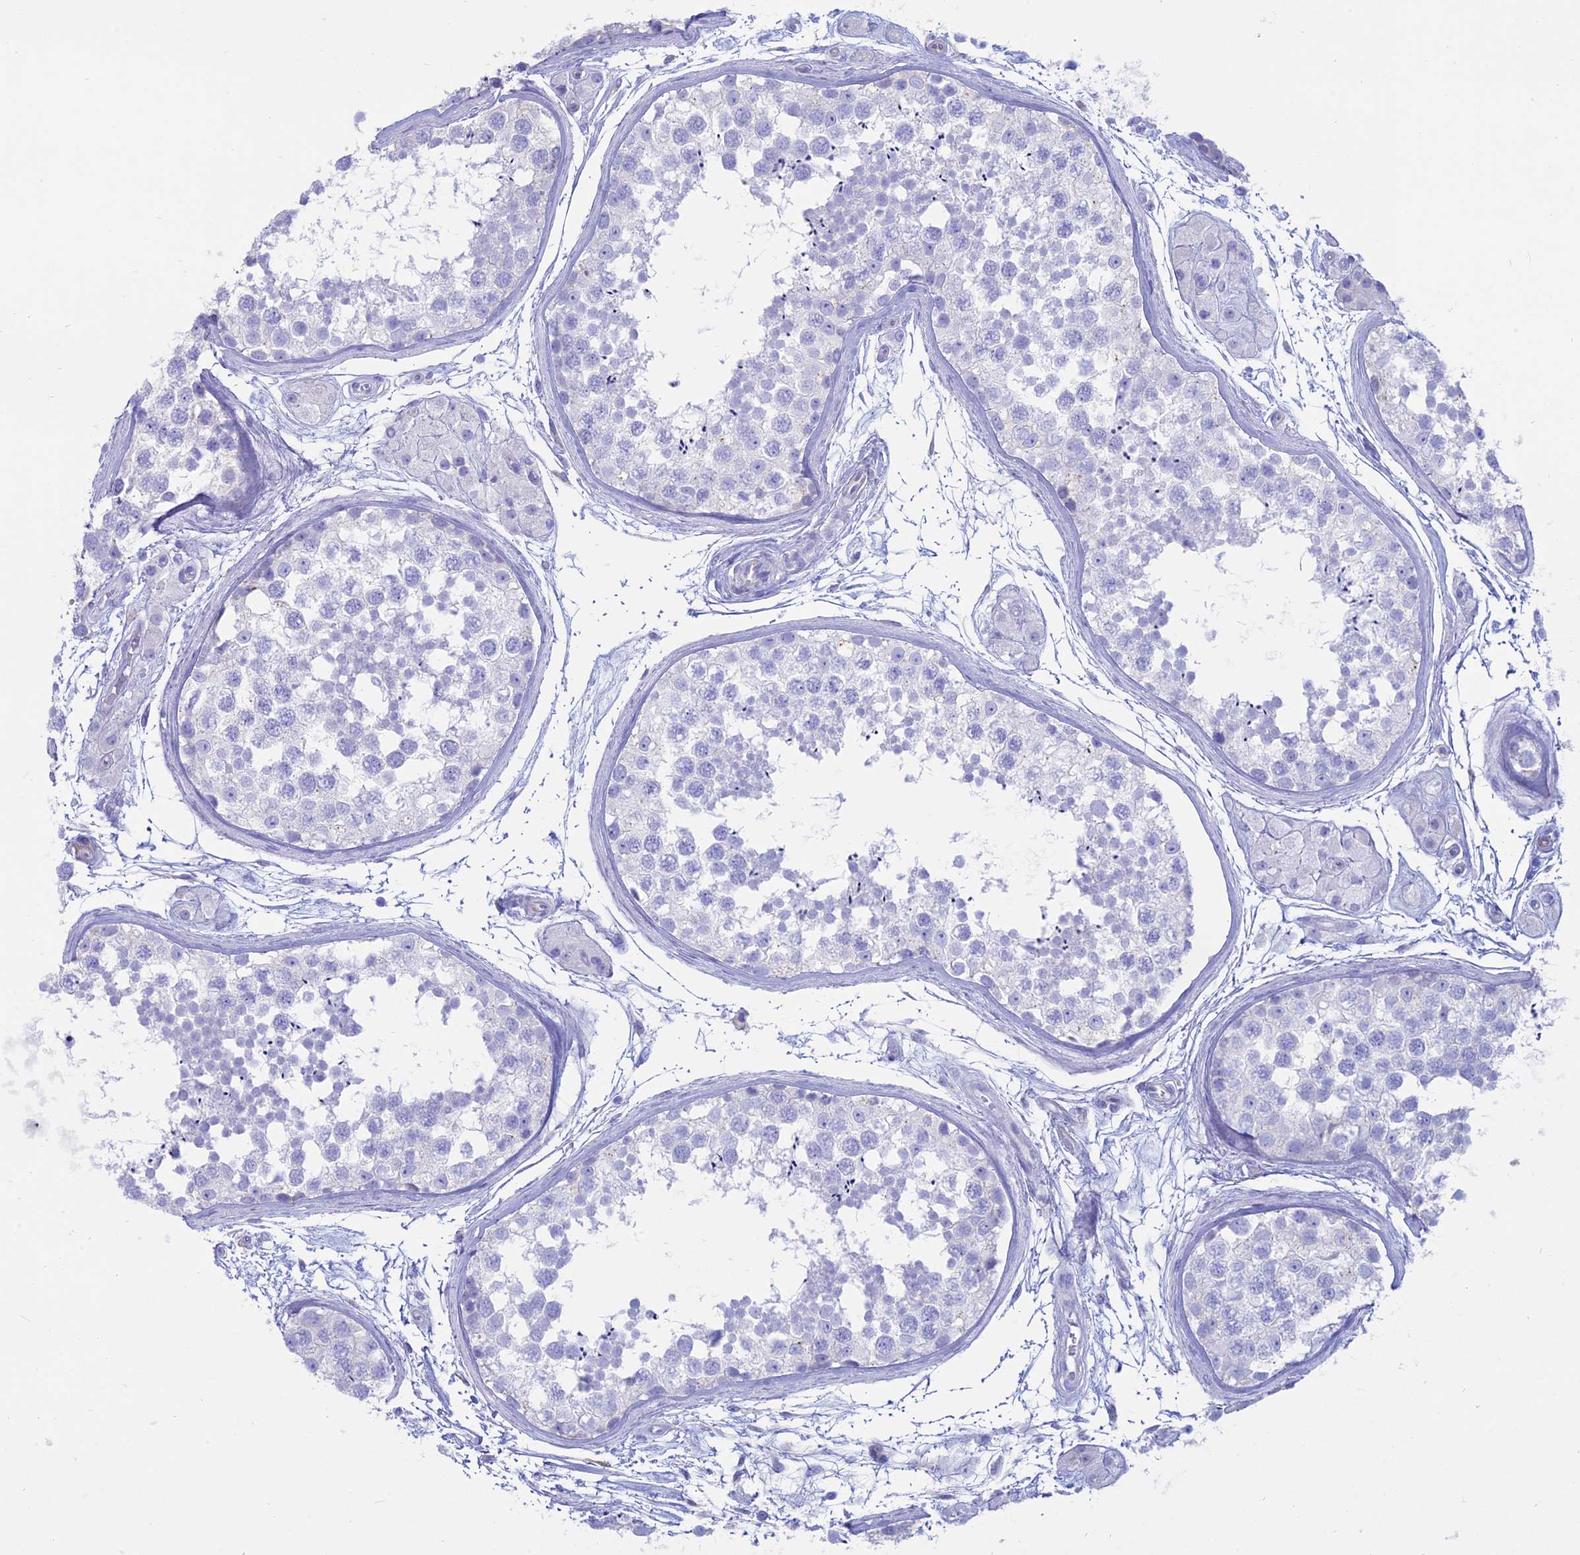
{"staining": {"intensity": "negative", "quantity": "none", "location": "none"}, "tissue": "testis", "cell_type": "Cells in seminiferous ducts", "image_type": "normal", "snomed": [{"axis": "morphology", "description": "Normal tissue, NOS"}, {"axis": "topography", "description": "Testis"}], "caption": "Immunohistochemistry (IHC) of unremarkable human testis displays no expression in cells in seminiferous ducts.", "gene": "OR2AE1", "patient": {"sex": "male", "age": 56}}